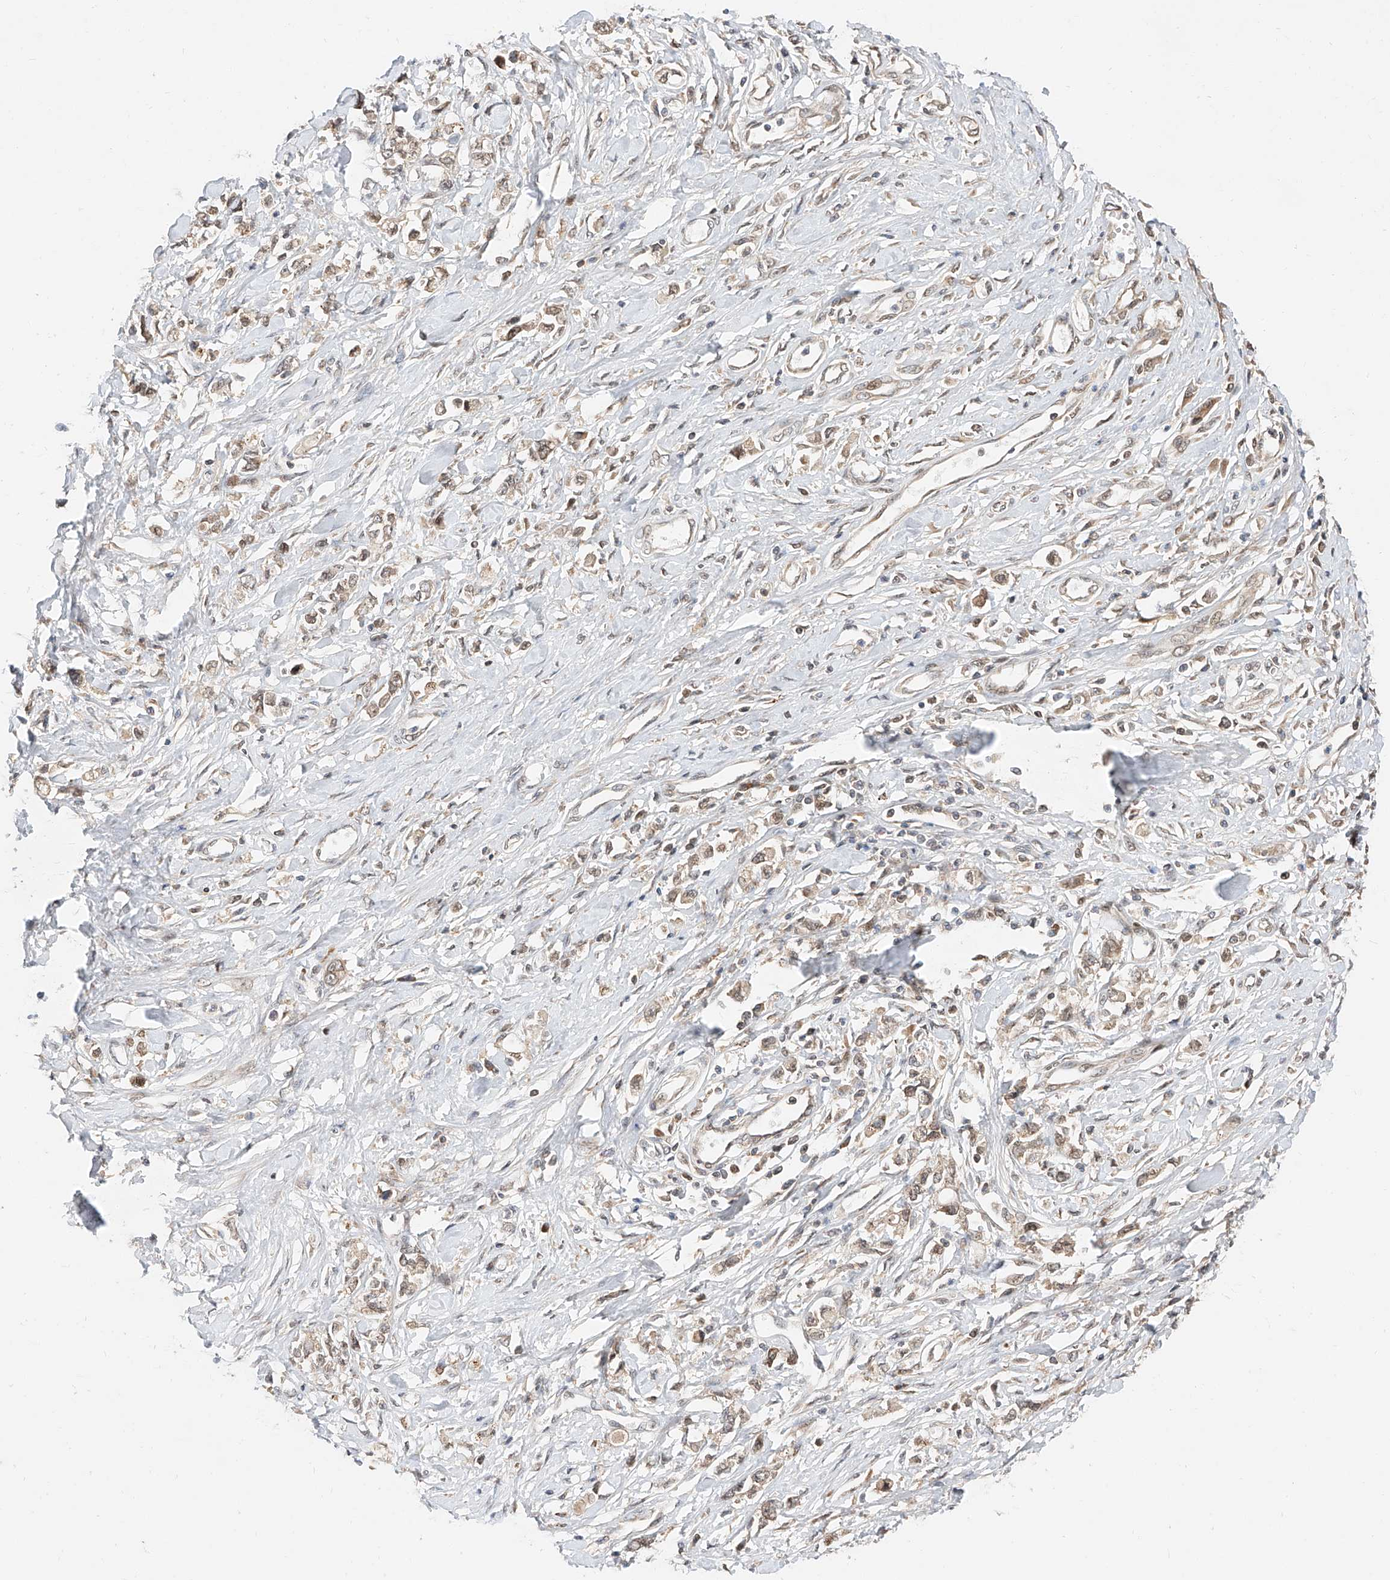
{"staining": {"intensity": "weak", "quantity": ">75%", "location": "cytoplasmic/membranous"}, "tissue": "stomach cancer", "cell_type": "Tumor cells", "image_type": "cancer", "snomed": [{"axis": "morphology", "description": "Adenocarcinoma, NOS"}, {"axis": "topography", "description": "Stomach"}], "caption": "Immunohistochemistry staining of adenocarcinoma (stomach), which shows low levels of weak cytoplasmic/membranous staining in approximately >75% of tumor cells indicating weak cytoplasmic/membranous protein expression. The staining was performed using DAB (3,3'-diaminobenzidine) (brown) for protein detection and nuclei were counterstained in hematoxylin (blue).", "gene": "DIRAS3", "patient": {"sex": "female", "age": 76}}